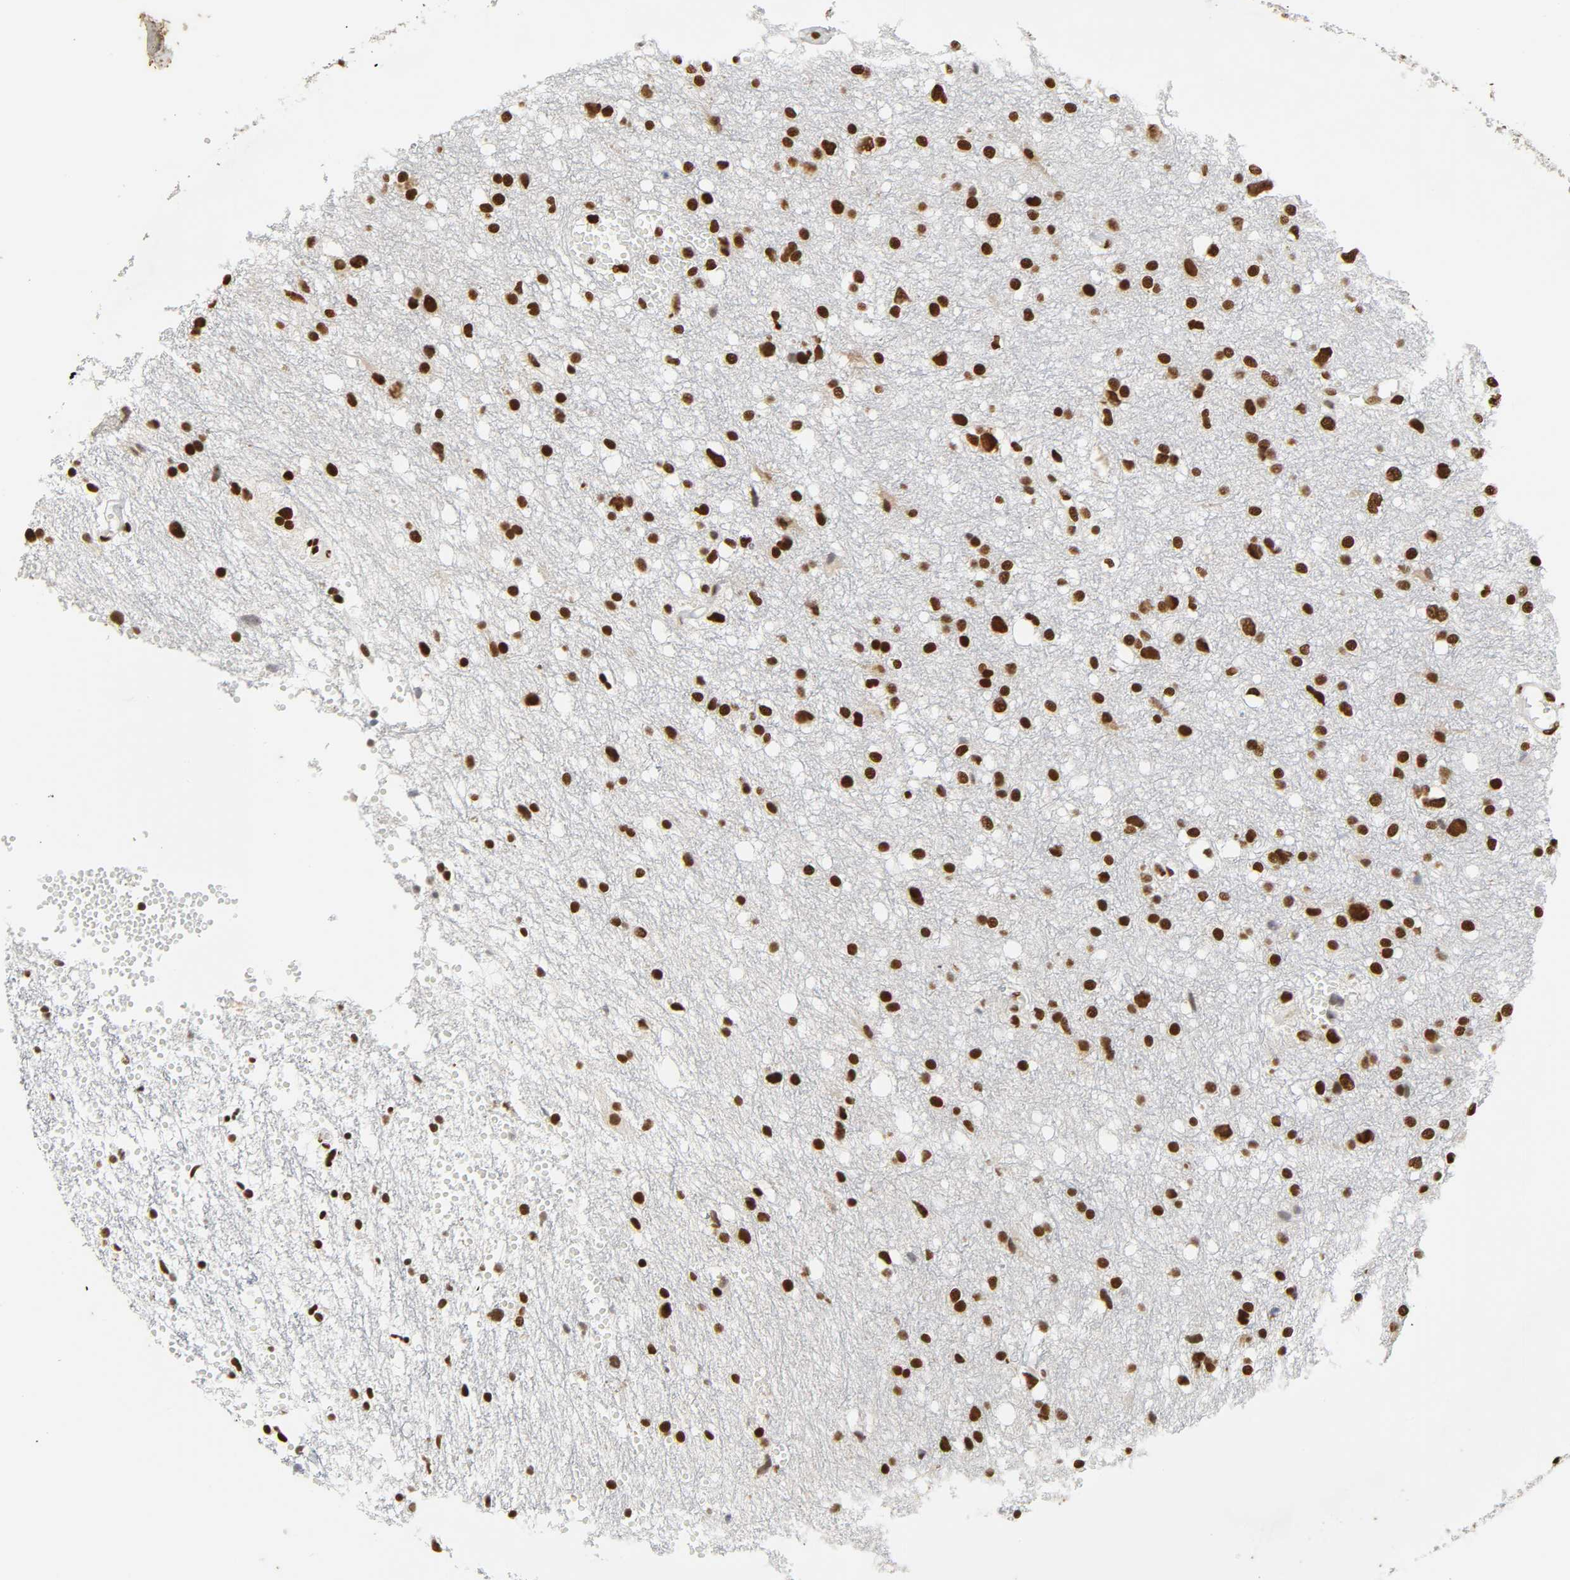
{"staining": {"intensity": "strong", "quantity": ">75%", "location": "nuclear"}, "tissue": "glioma", "cell_type": "Tumor cells", "image_type": "cancer", "snomed": [{"axis": "morphology", "description": "Glioma, malignant, High grade"}, {"axis": "topography", "description": "Brain"}], "caption": "A high-resolution histopathology image shows immunohistochemistry staining of malignant high-grade glioma, which exhibits strong nuclear expression in about >75% of tumor cells.", "gene": "HNRNPC", "patient": {"sex": "female", "age": 59}}